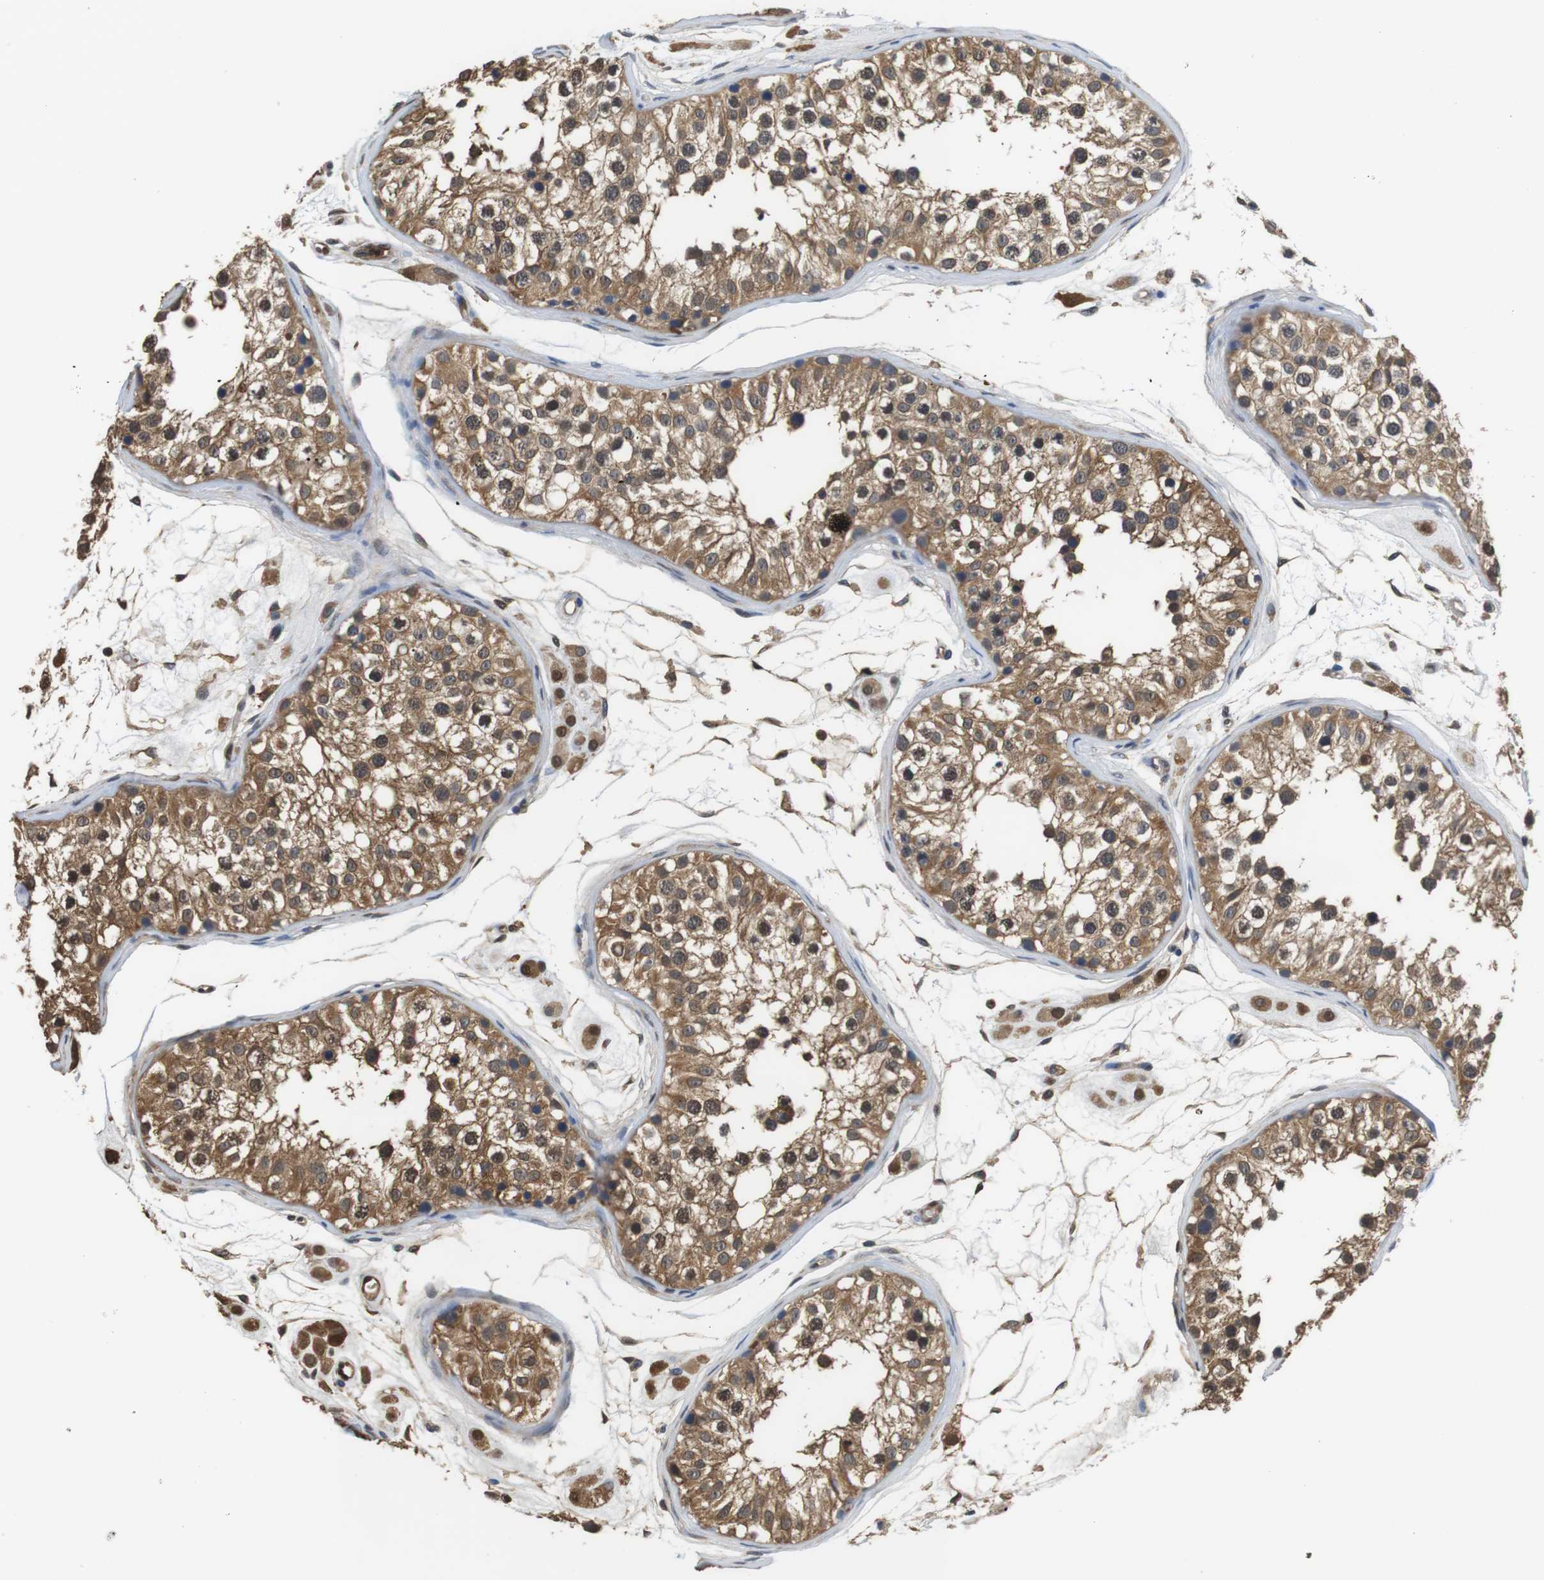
{"staining": {"intensity": "moderate", "quantity": ">75%", "location": "cytoplasmic/membranous,nuclear"}, "tissue": "testis", "cell_type": "Cells in seminiferous ducts", "image_type": "normal", "snomed": [{"axis": "morphology", "description": "Normal tissue, NOS"}, {"axis": "morphology", "description": "Adenocarcinoma, metastatic, NOS"}, {"axis": "topography", "description": "Testis"}], "caption": "A medium amount of moderate cytoplasmic/membranous,nuclear staining is identified in about >75% of cells in seminiferous ducts in normal testis.", "gene": "LDHA", "patient": {"sex": "male", "age": 26}}